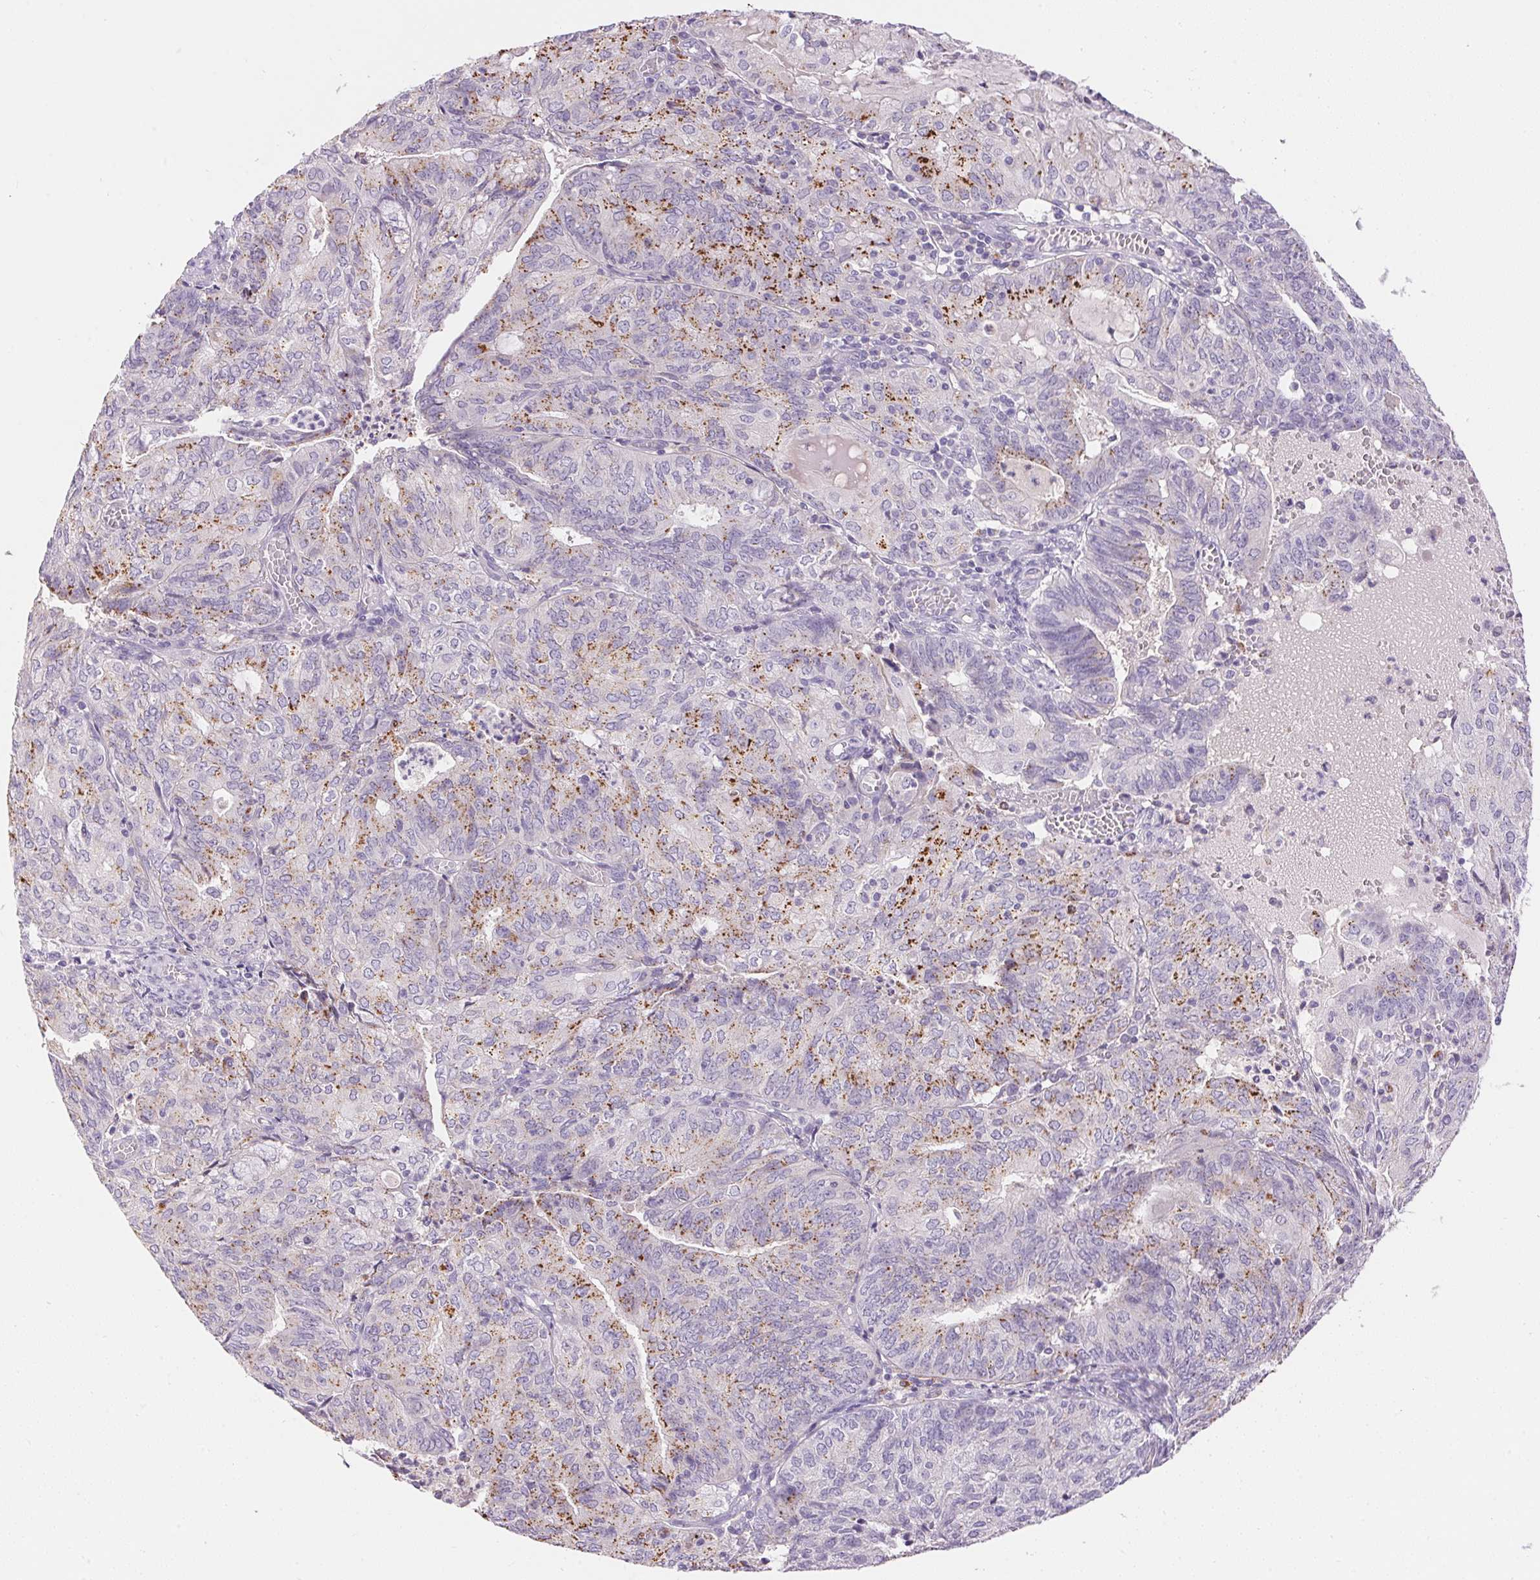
{"staining": {"intensity": "strong", "quantity": "<25%", "location": "cytoplasmic/membranous"}, "tissue": "endometrial cancer", "cell_type": "Tumor cells", "image_type": "cancer", "snomed": [{"axis": "morphology", "description": "Adenocarcinoma, NOS"}, {"axis": "topography", "description": "Endometrium"}], "caption": "Endometrial cancer stained with immunohistochemistry reveals strong cytoplasmic/membranous positivity in about <25% of tumor cells. (DAB = brown stain, brightfield microscopy at high magnification).", "gene": "PNLIPRP3", "patient": {"sex": "female", "age": 82}}